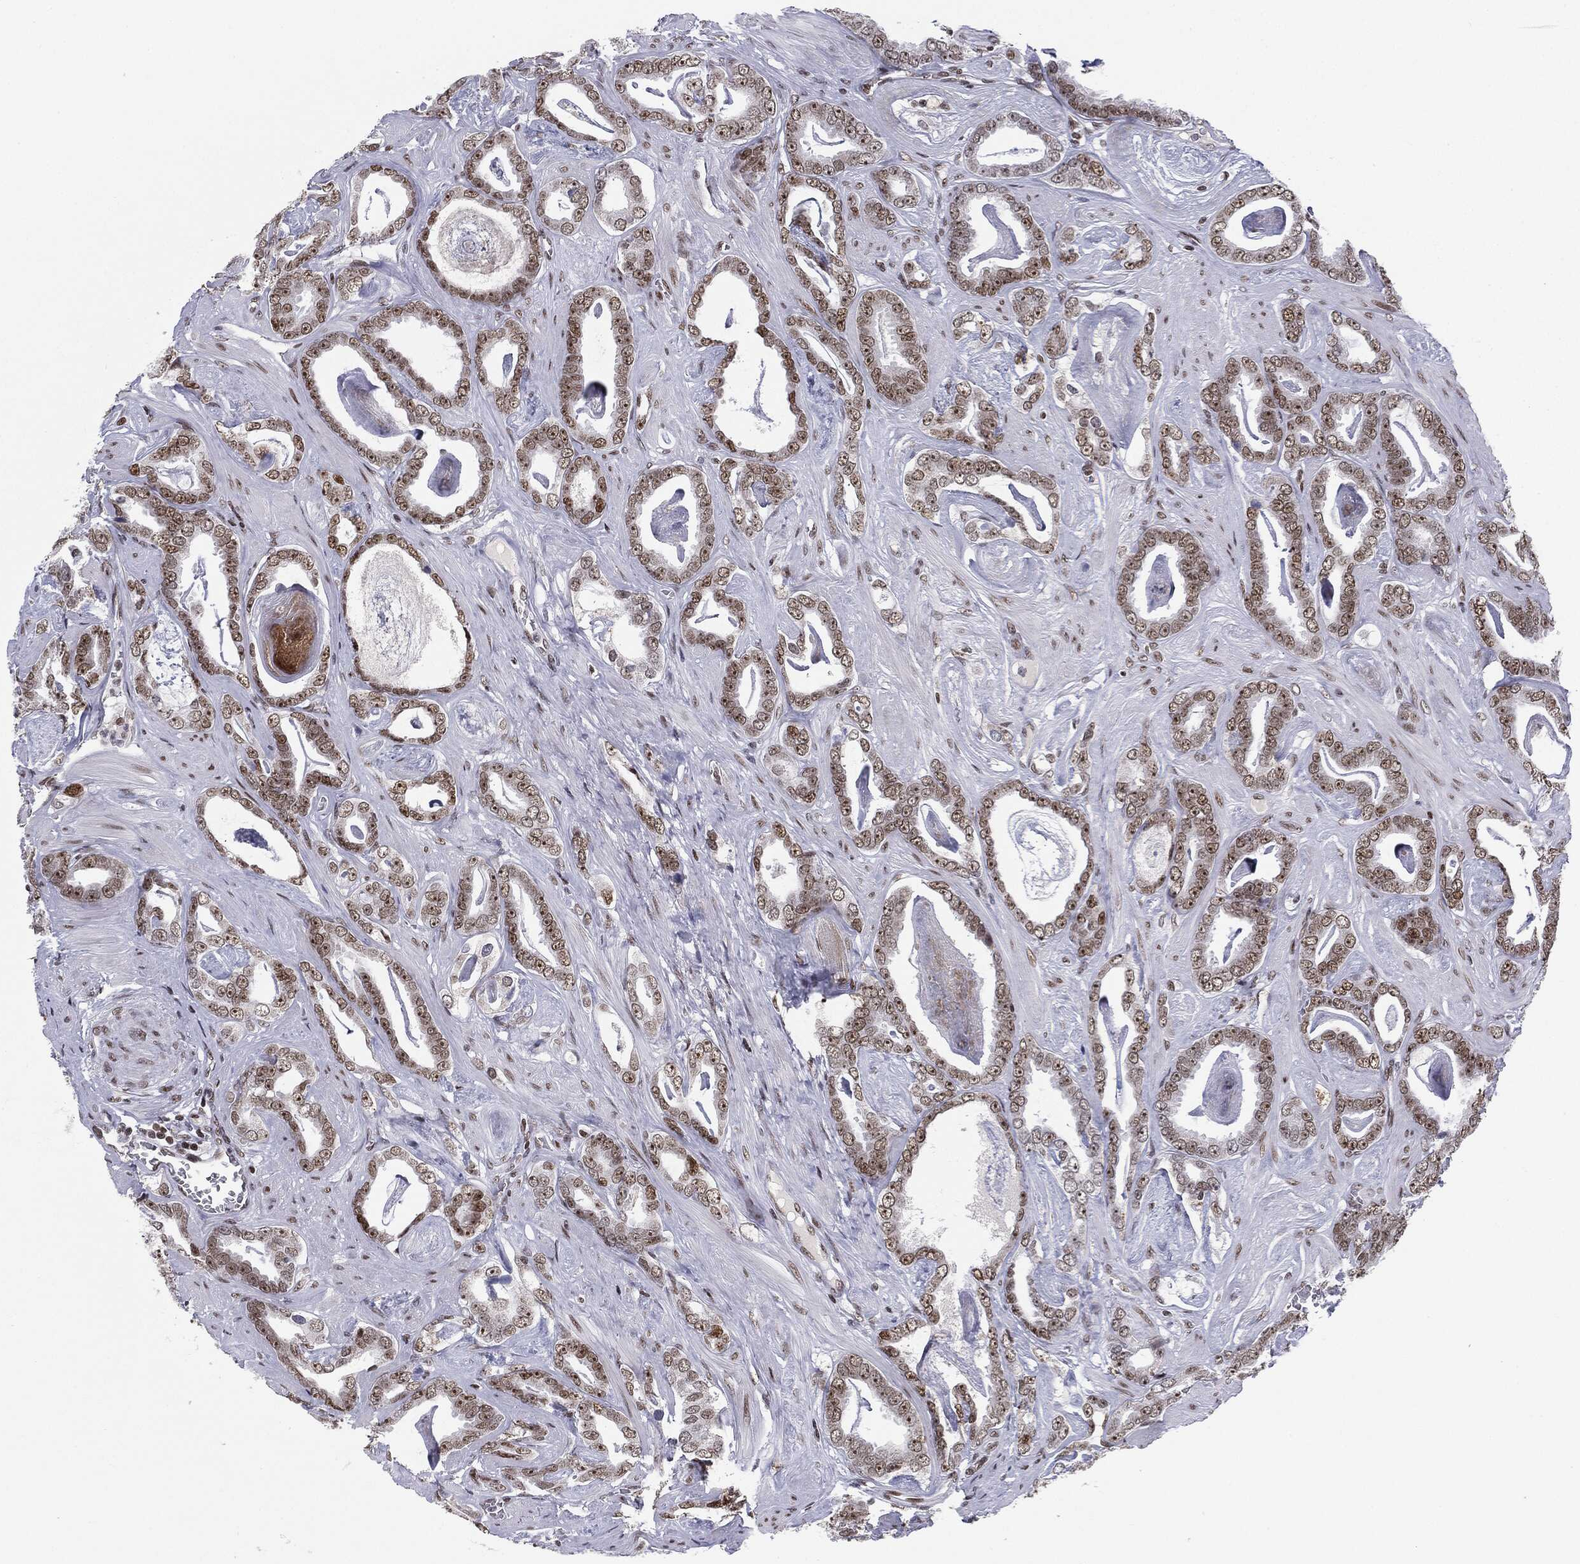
{"staining": {"intensity": "moderate", "quantity": ">75%", "location": "nuclear"}, "tissue": "prostate cancer", "cell_type": "Tumor cells", "image_type": "cancer", "snomed": [{"axis": "morphology", "description": "Adenocarcinoma, High grade"}, {"axis": "topography", "description": "Prostate"}], "caption": "Brown immunohistochemical staining in human prostate adenocarcinoma (high-grade) displays moderate nuclear expression in about >75% of tumor cells. The staining was performed using DAB to visualize the protein expression in brown, while the nuclei were stained in blue with hematoxylin (Magnification: 20x).", "gene": "MDC1", "patient": {"sex": "male", "age": 63}}